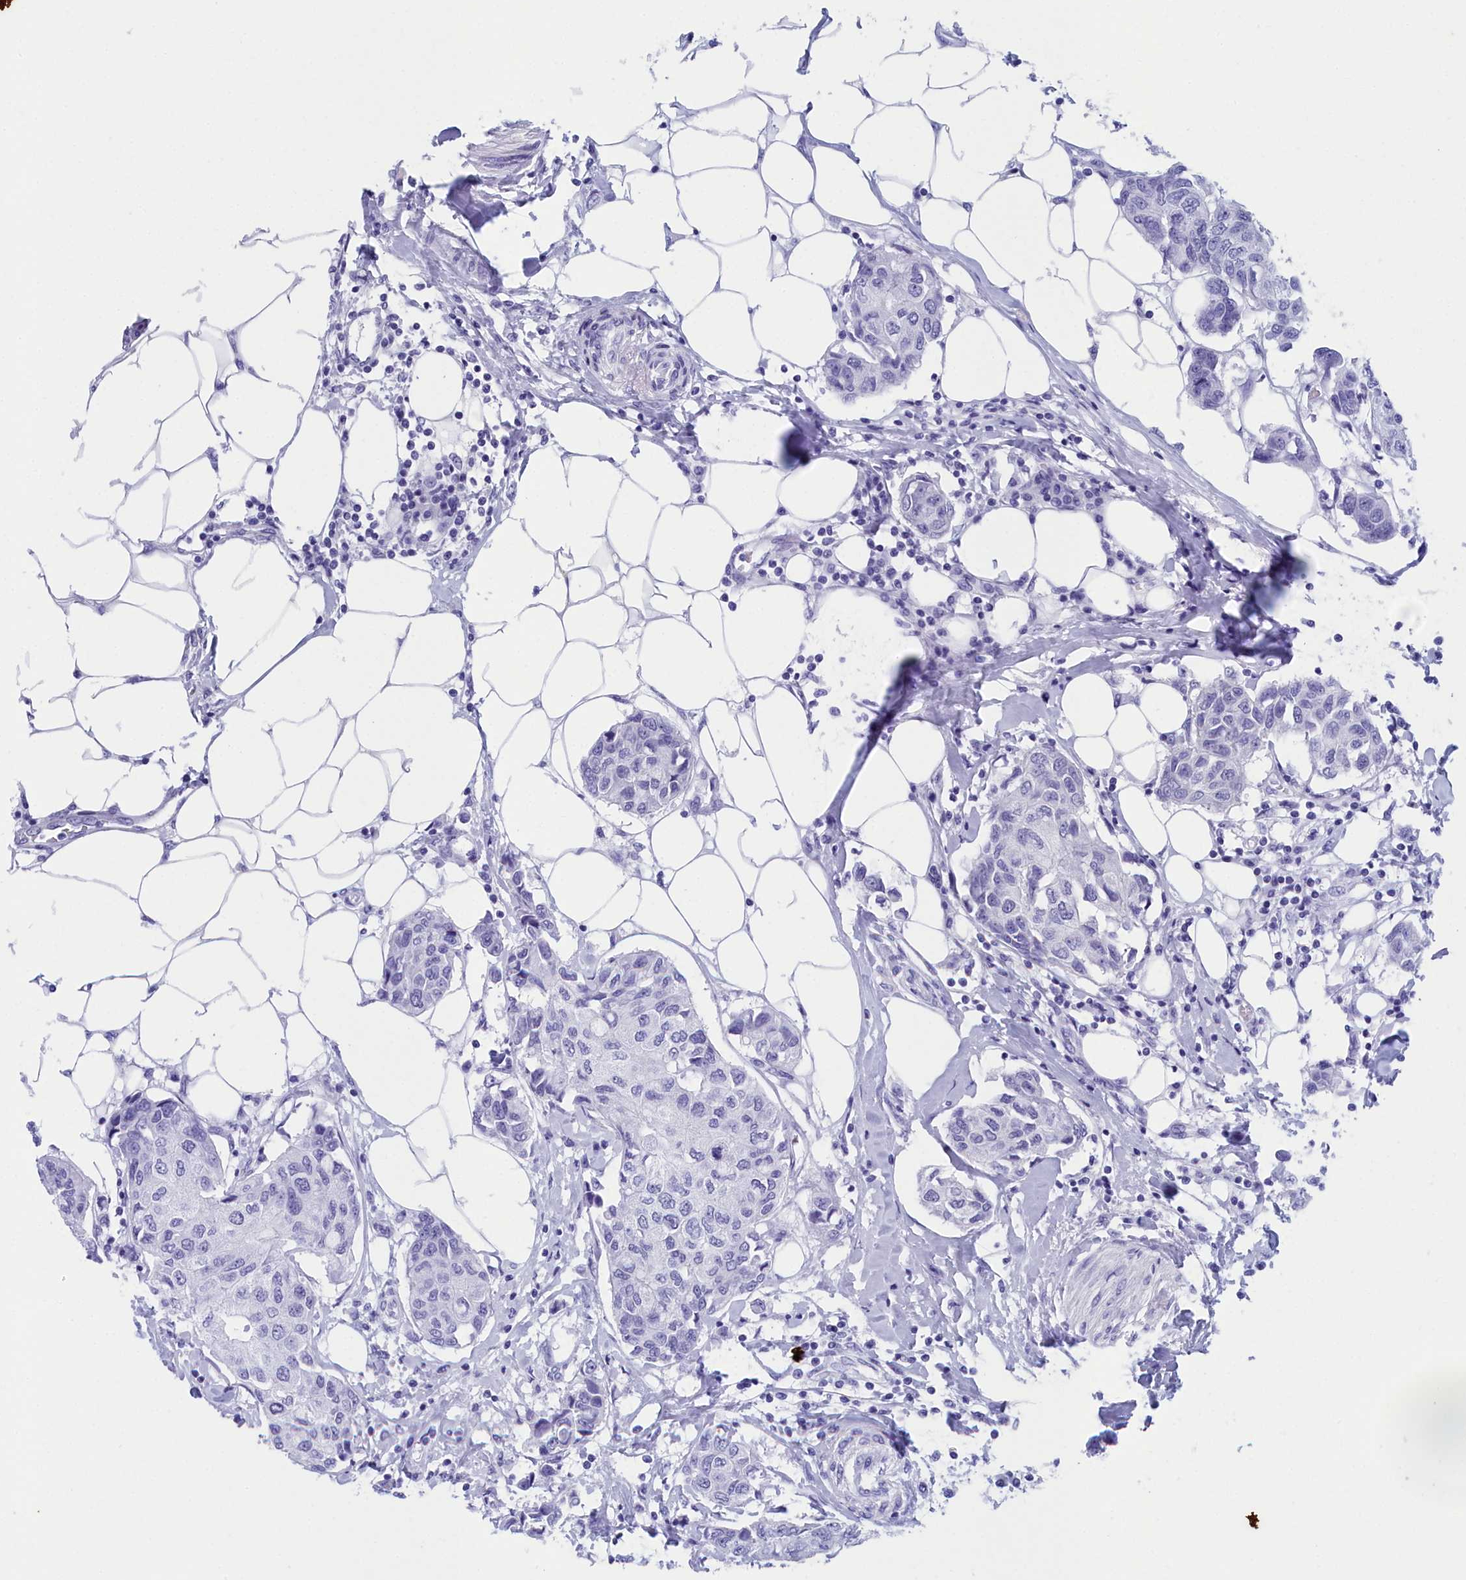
{"staining": {"intensity": "negative", "quantity": "none", "location": "none"}, "tissue": "breast cancer", "cell_type": "Tumor cells", "image_type": "cancer", "snomed": [{"axis": "morphology", "description": "Duct carcinoma"}, {"axis": "topography", "description": "Breast"}], "caption": "A micrograph of breast invasive ductal carcinoma stained for a protein demonstrates no brown staining in tumor cells.", "gene": "CCDC97", "patient": {"sex": "female", "age": 80}}